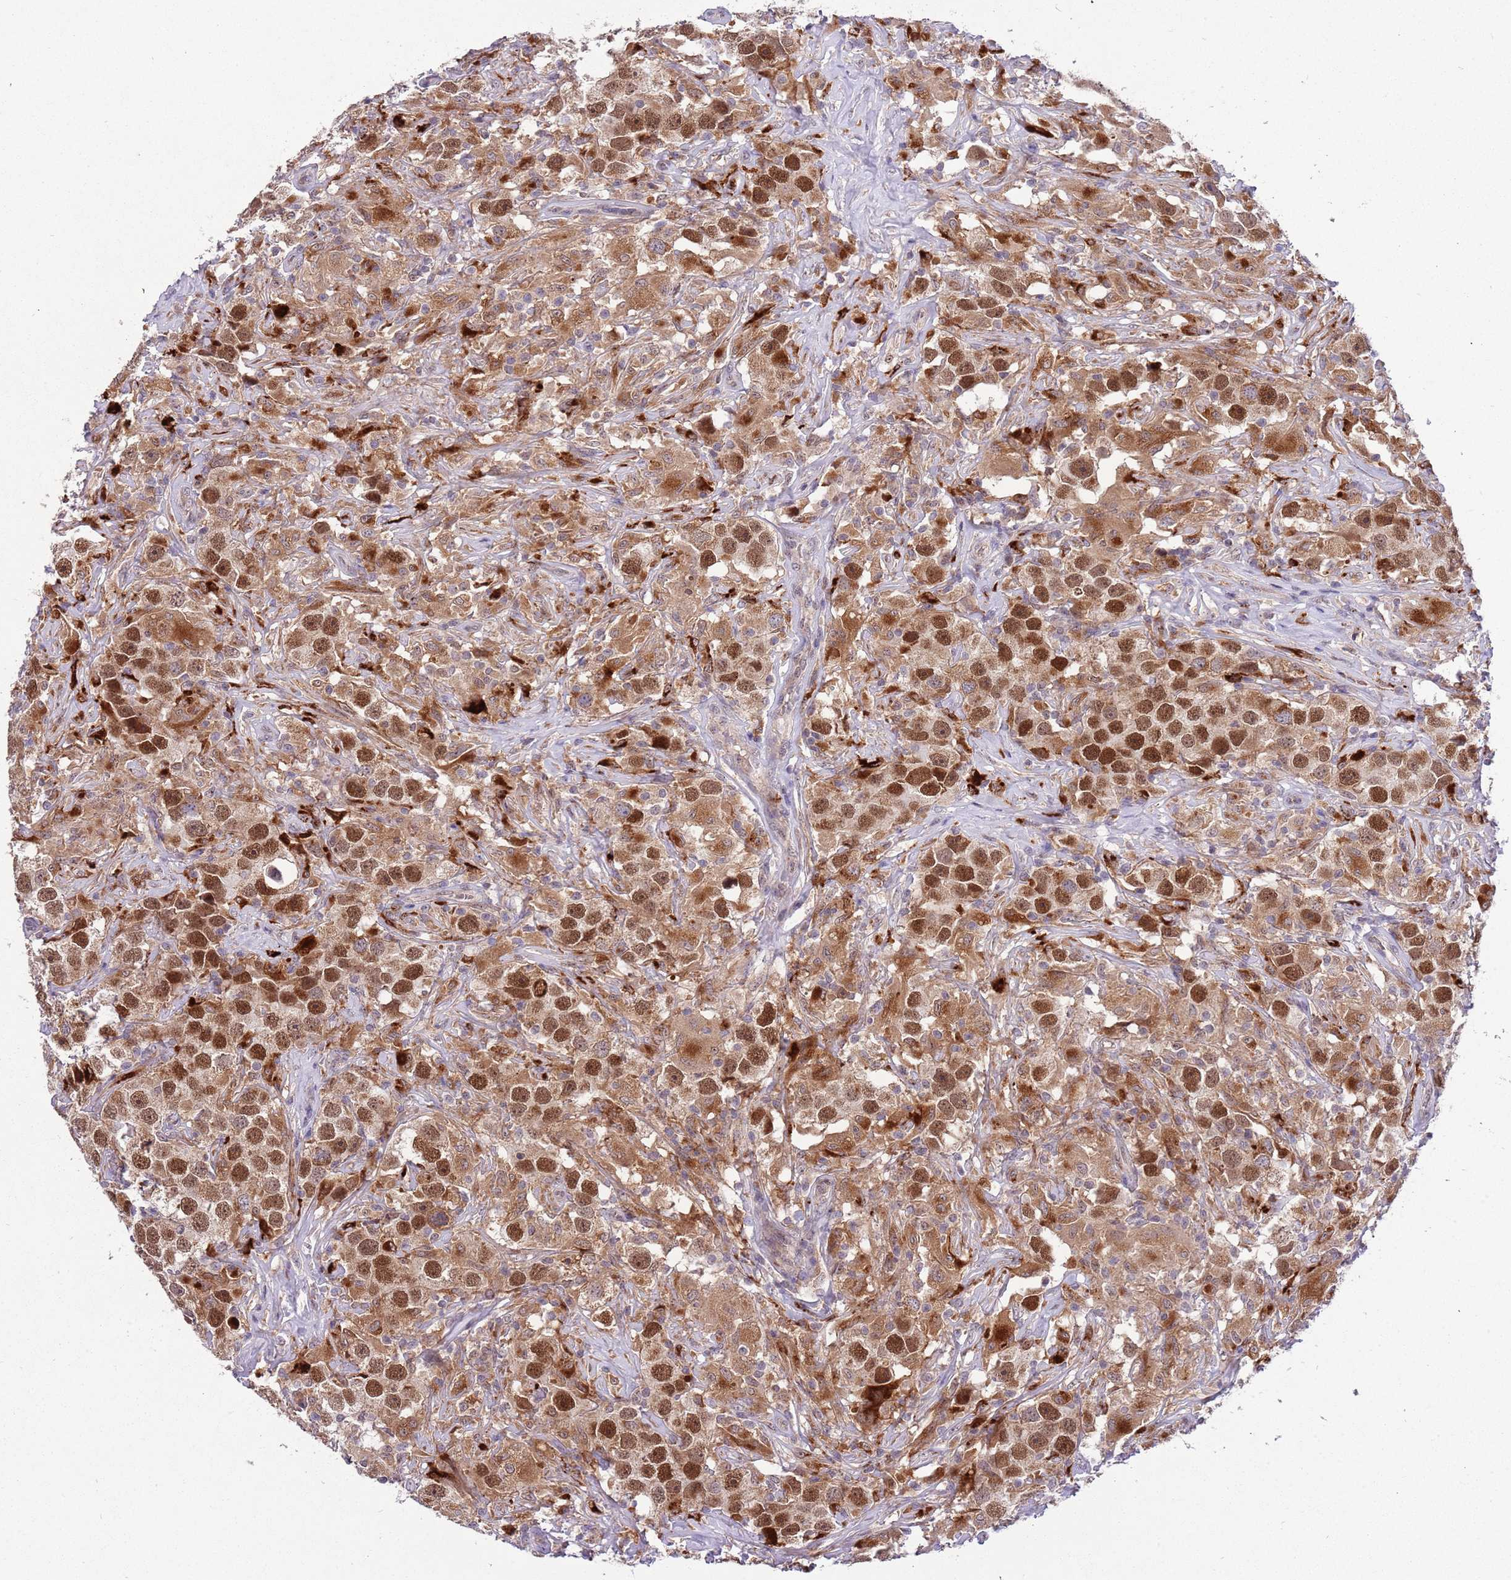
{"staining": {"intensity": "moderate", "quantity": ">75%", "location": "cytoplasmic/membranous,nuclear"}, "tissue": "testis cancer", "cell_type": "Tumor cells", "image_type": "cancer", "snomed": [{"axis": "morphology", "description": "Seminoma, NOS"}, {"axis": "topography", "description": "Testis"}], "caption": "This micrograph reveals immunohistochemistry (IHC) staining of testis seminoma, with medium moderate cytoplasmic/membranous and nuclear staining in about >75% of tumor cells.", "gene": "TRIM27", "patient": {"sex": "male", "age": 49}}